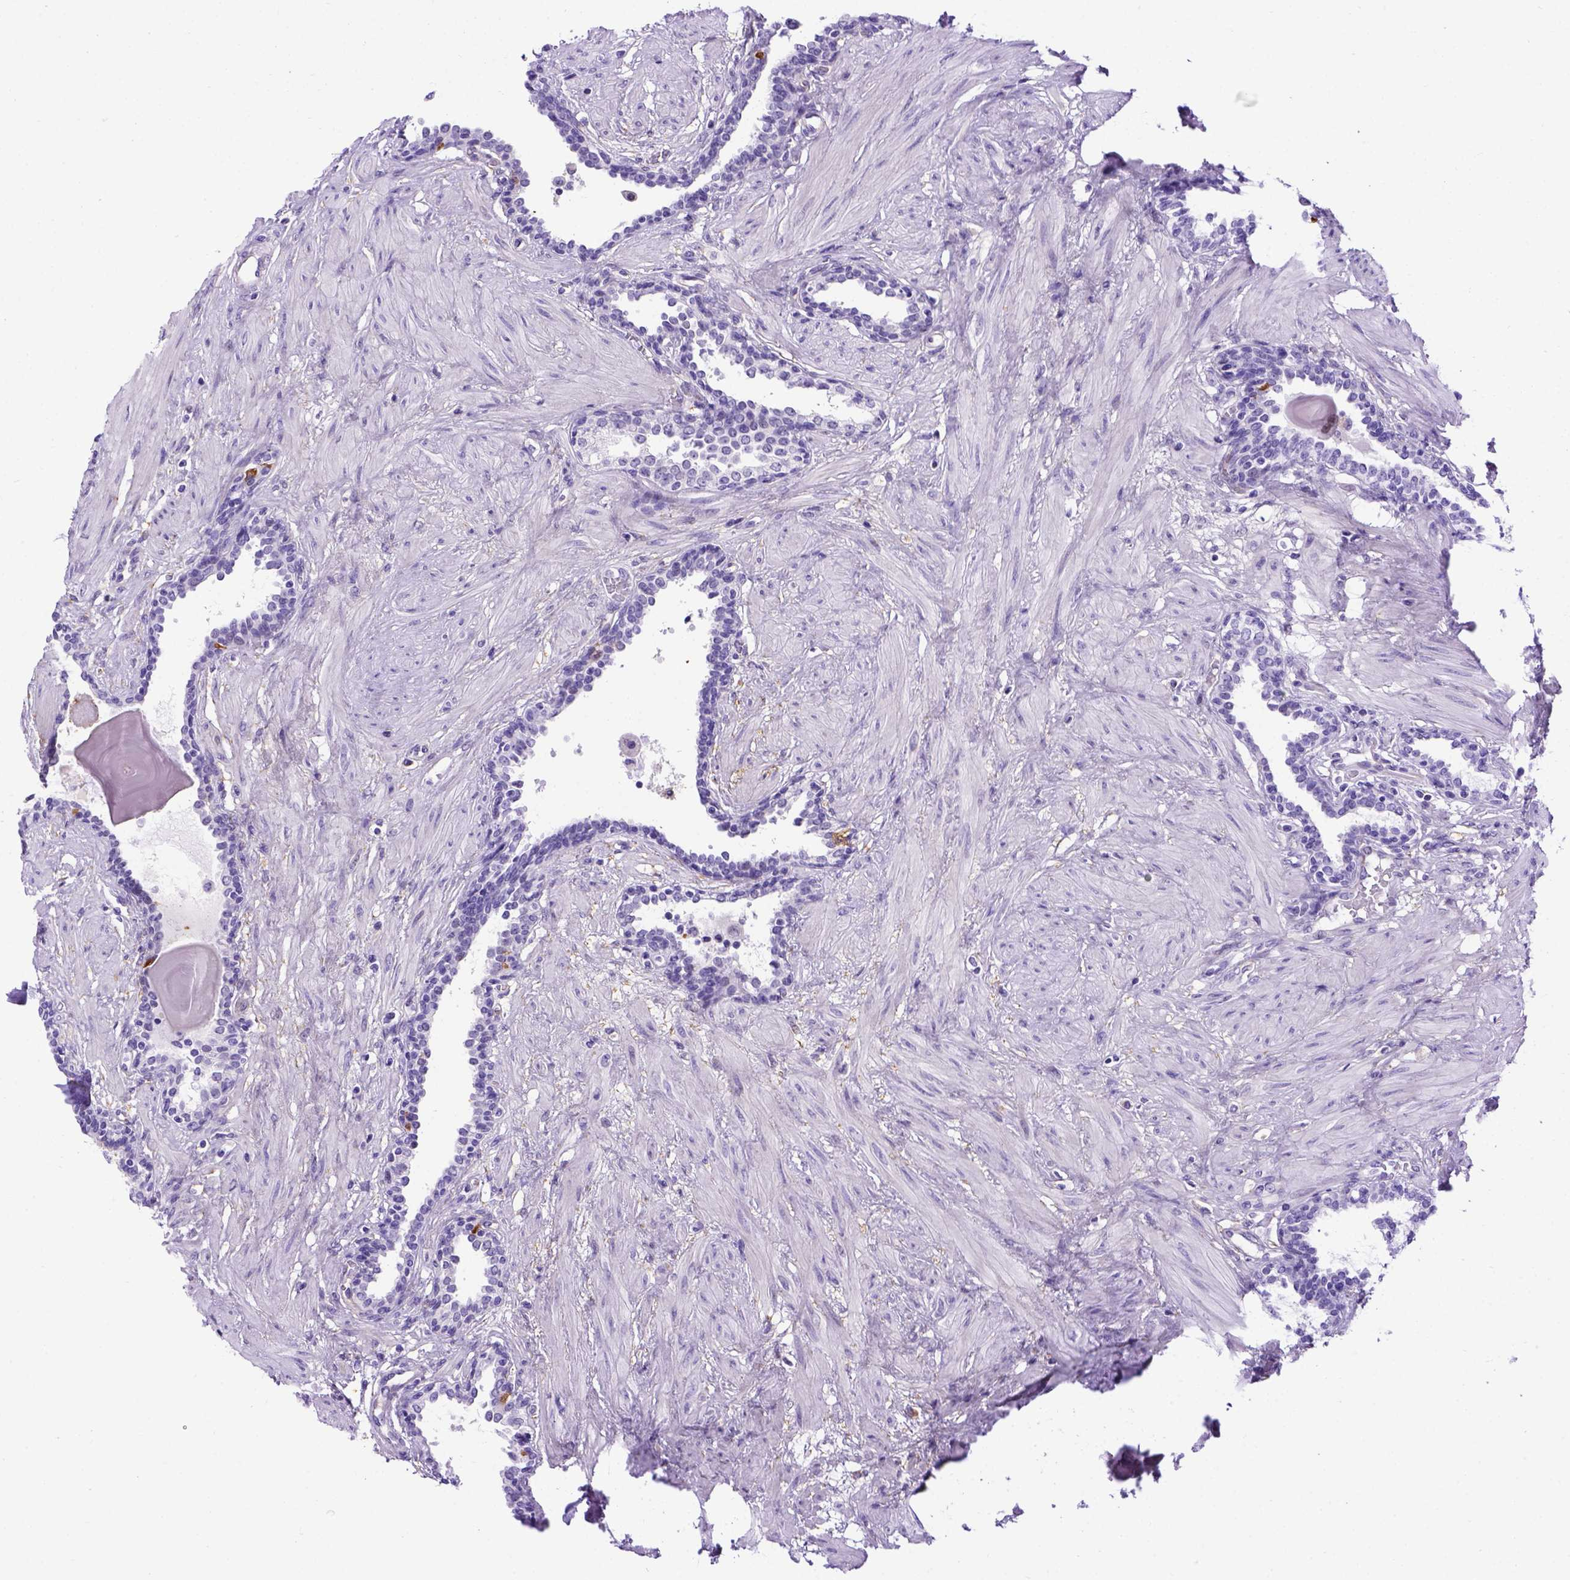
{"staining": {"intensity": "negative", "quantity": "none", "location": "none"}, "tissue": "prostate", "cell_type": "Glandular cells", "image_type": "normal", "snomed": [{"axis": "morphology", "description": "Normal tissue, NOS"}, {"axis": "topography", "description": "Prostate"}], "caption": "Glandular cells show no significant expression in normal prostate.", "gene": "ADAM12", "patient": {"sex": "male", "age": 55}}